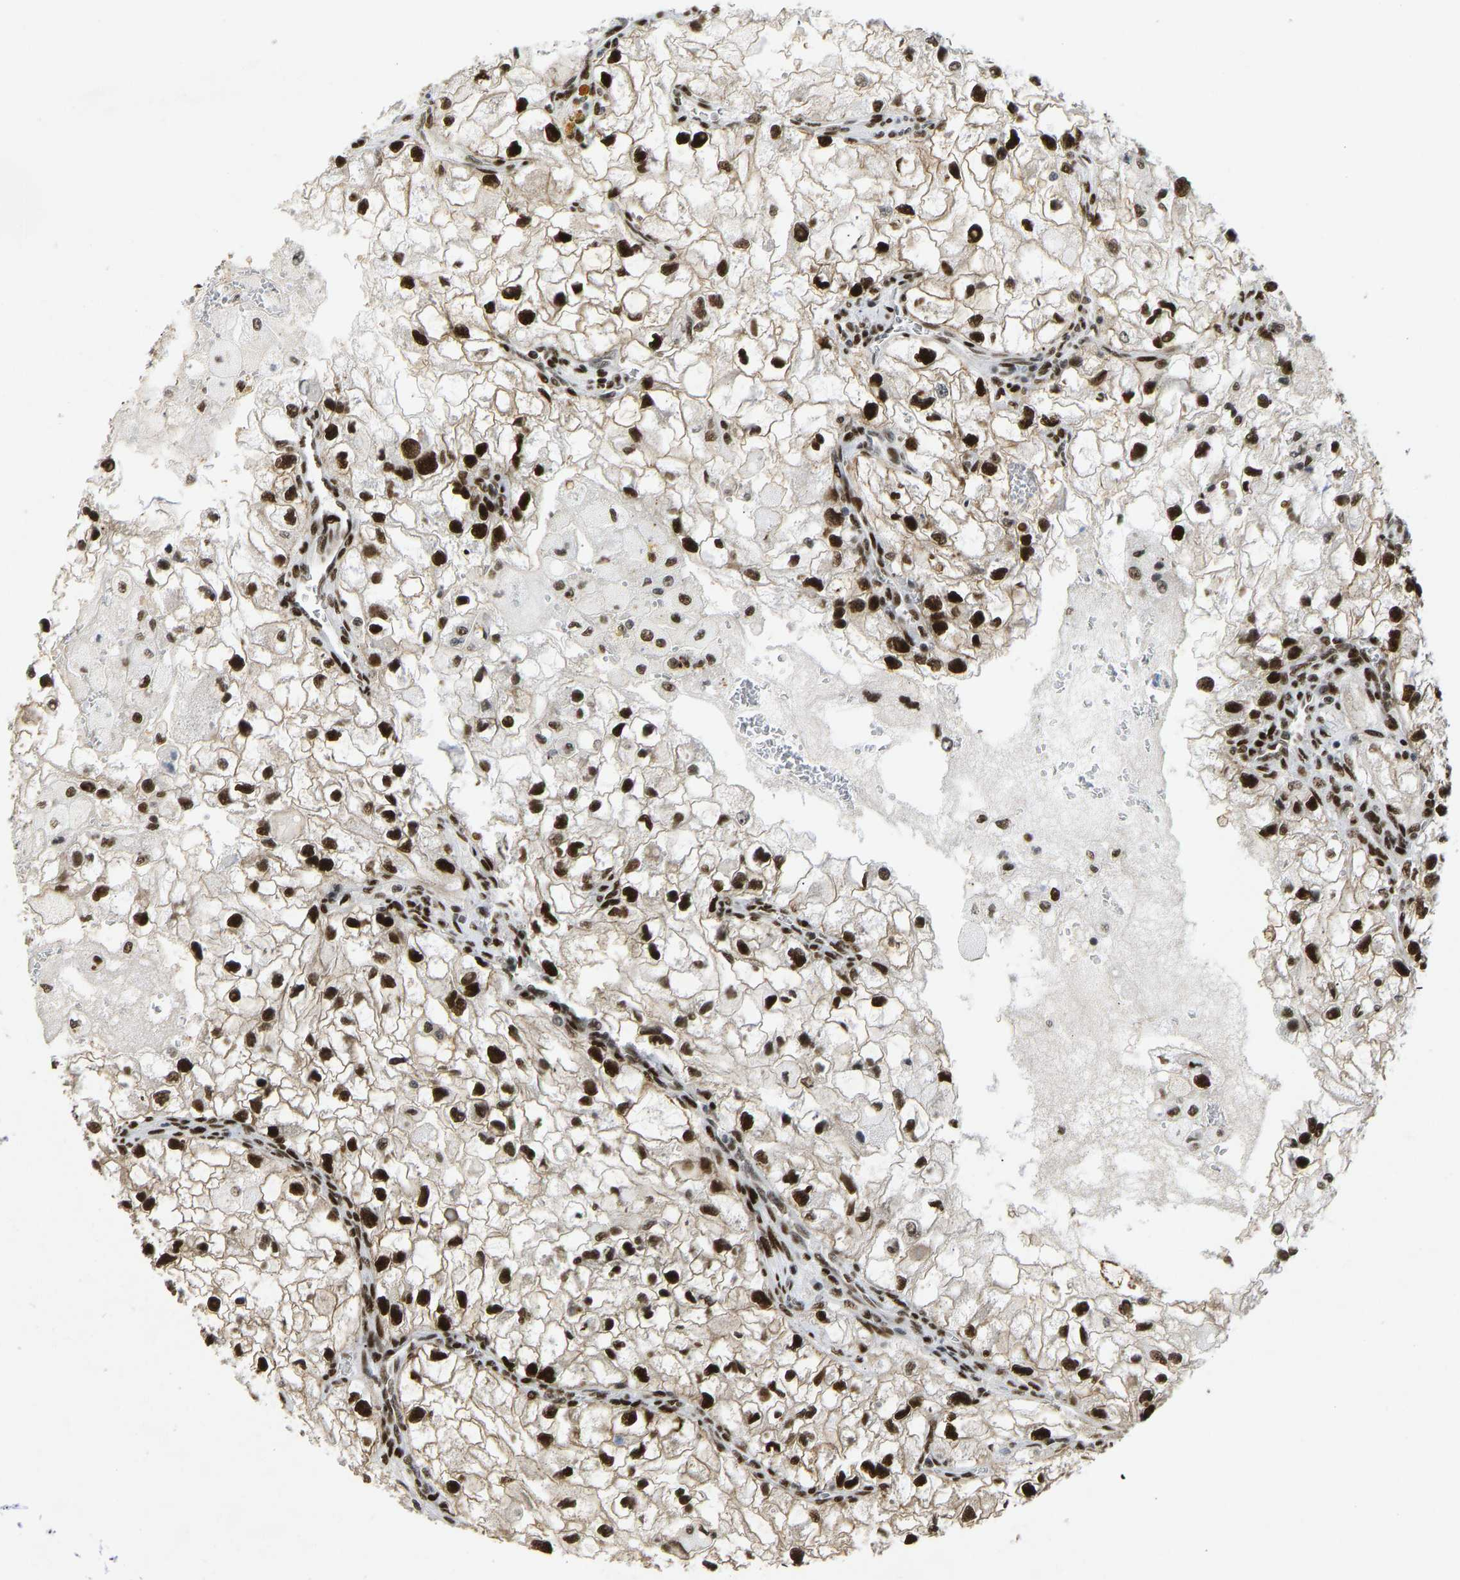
{"staining": {"intensity": "strong", "quantity": ">75%", "location": "nuclear"}, "tissue": "renal cancer", "cell_type": "Tumor cells", "image_type": "cancer", "snomed": [{"axis": "morphology", "description": "Adenocarcinoma, NOS"}, {"axis": "topography", "description": "Kidney"}], "caption": "Human renal adenocarcinoma stained with a protein marker shows strong staining in tumor cells.", "gene": "FOXK1", "patient": {"sex": "female", "age": 70}}